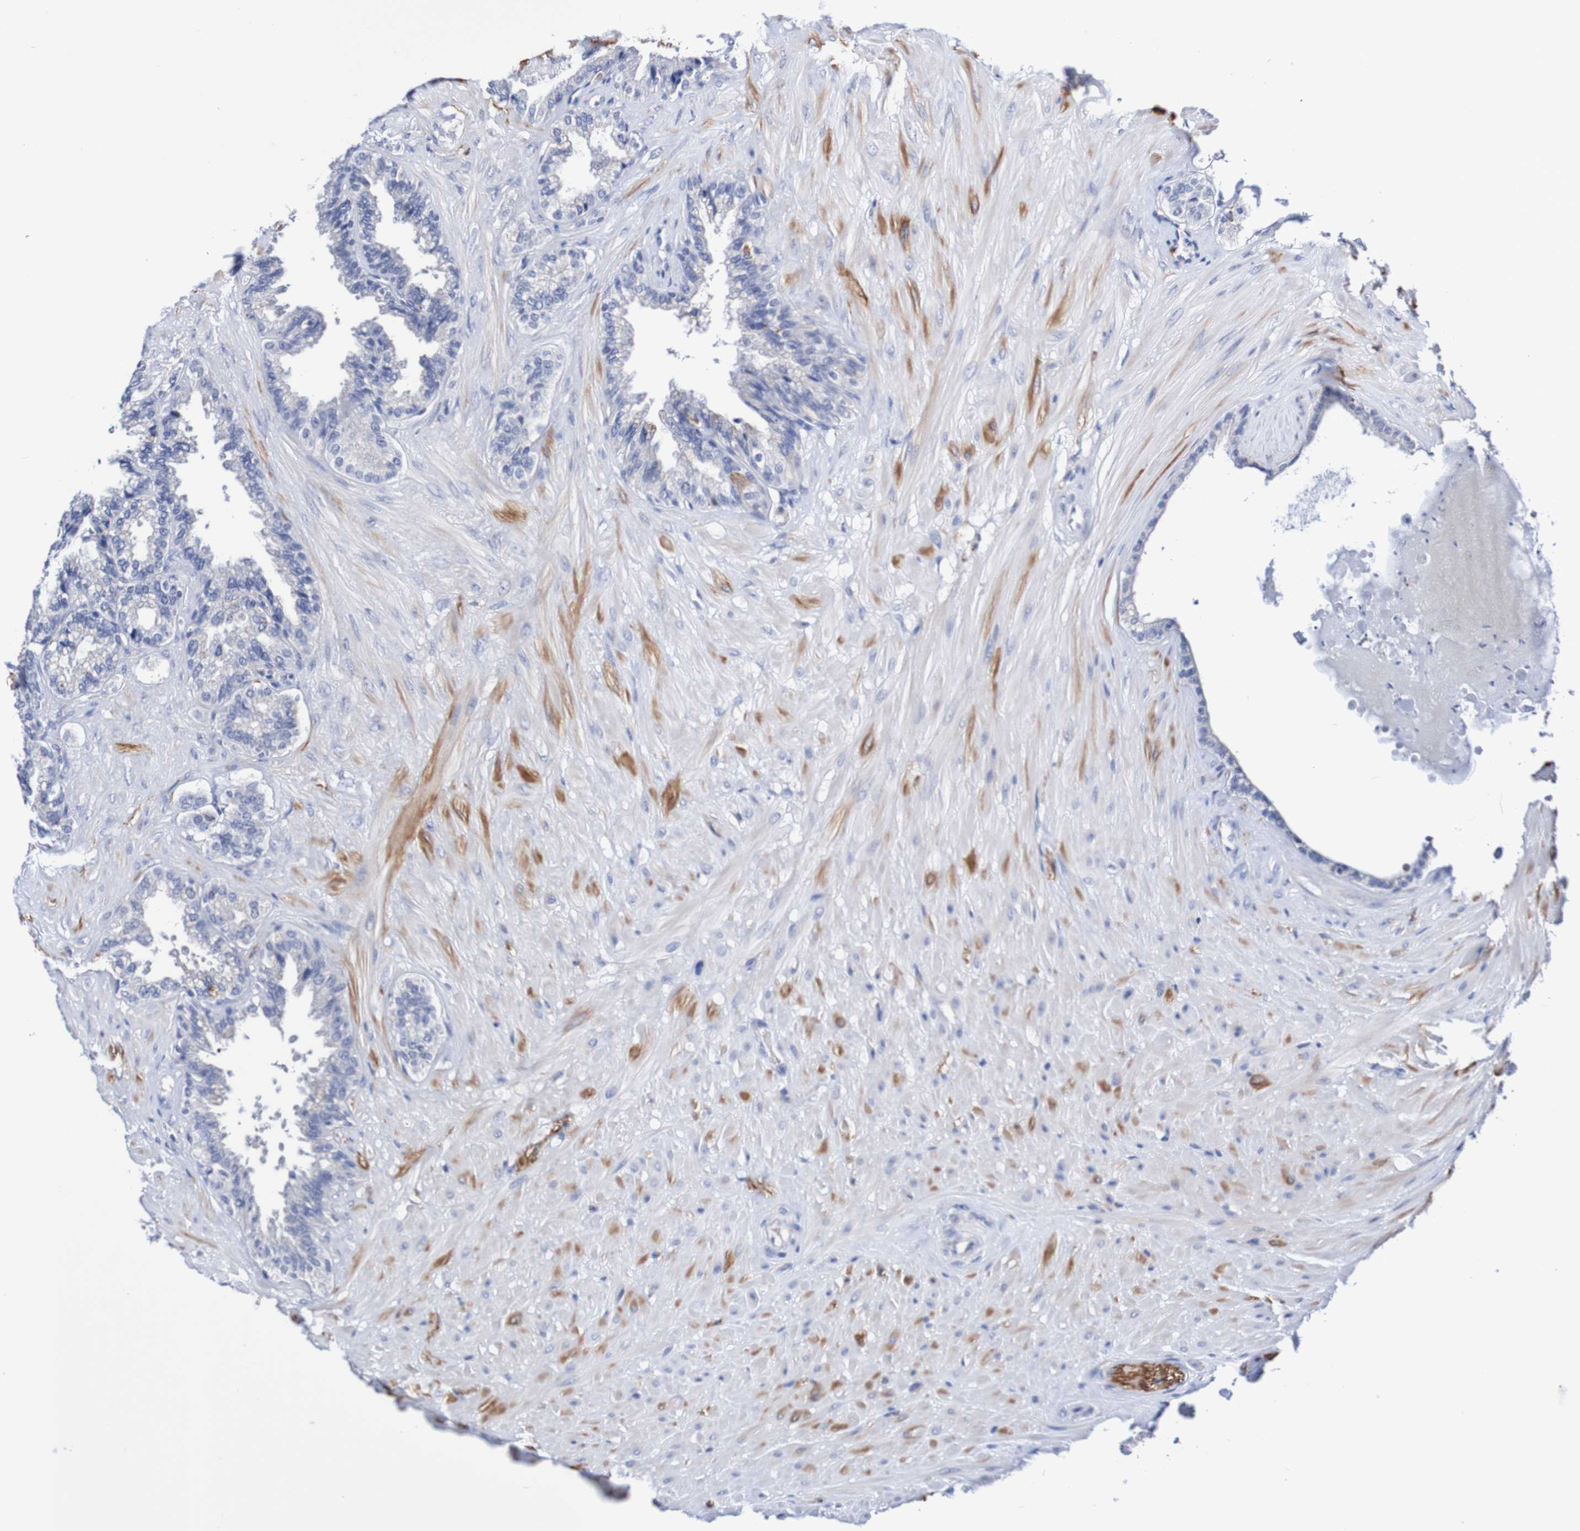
{"staining": {"intensity": "negative", "quantity": "none", "location": "none"}, "tissue": "seminal vesicle", "cell_type": "Glandular cells", "image_type": "normal", "snomed": [{"axis": "morphology", "description": "Normal tissue, NOS"}, {"axis": "topography", "description": "Seminal veicle"}], "caption": "The immunohistochemistry (IHC) image has no significant staining in glandular cells of seminal vesicle.", "gene": "SEZ6", "patient": {"sex": "male", "age": 46}}